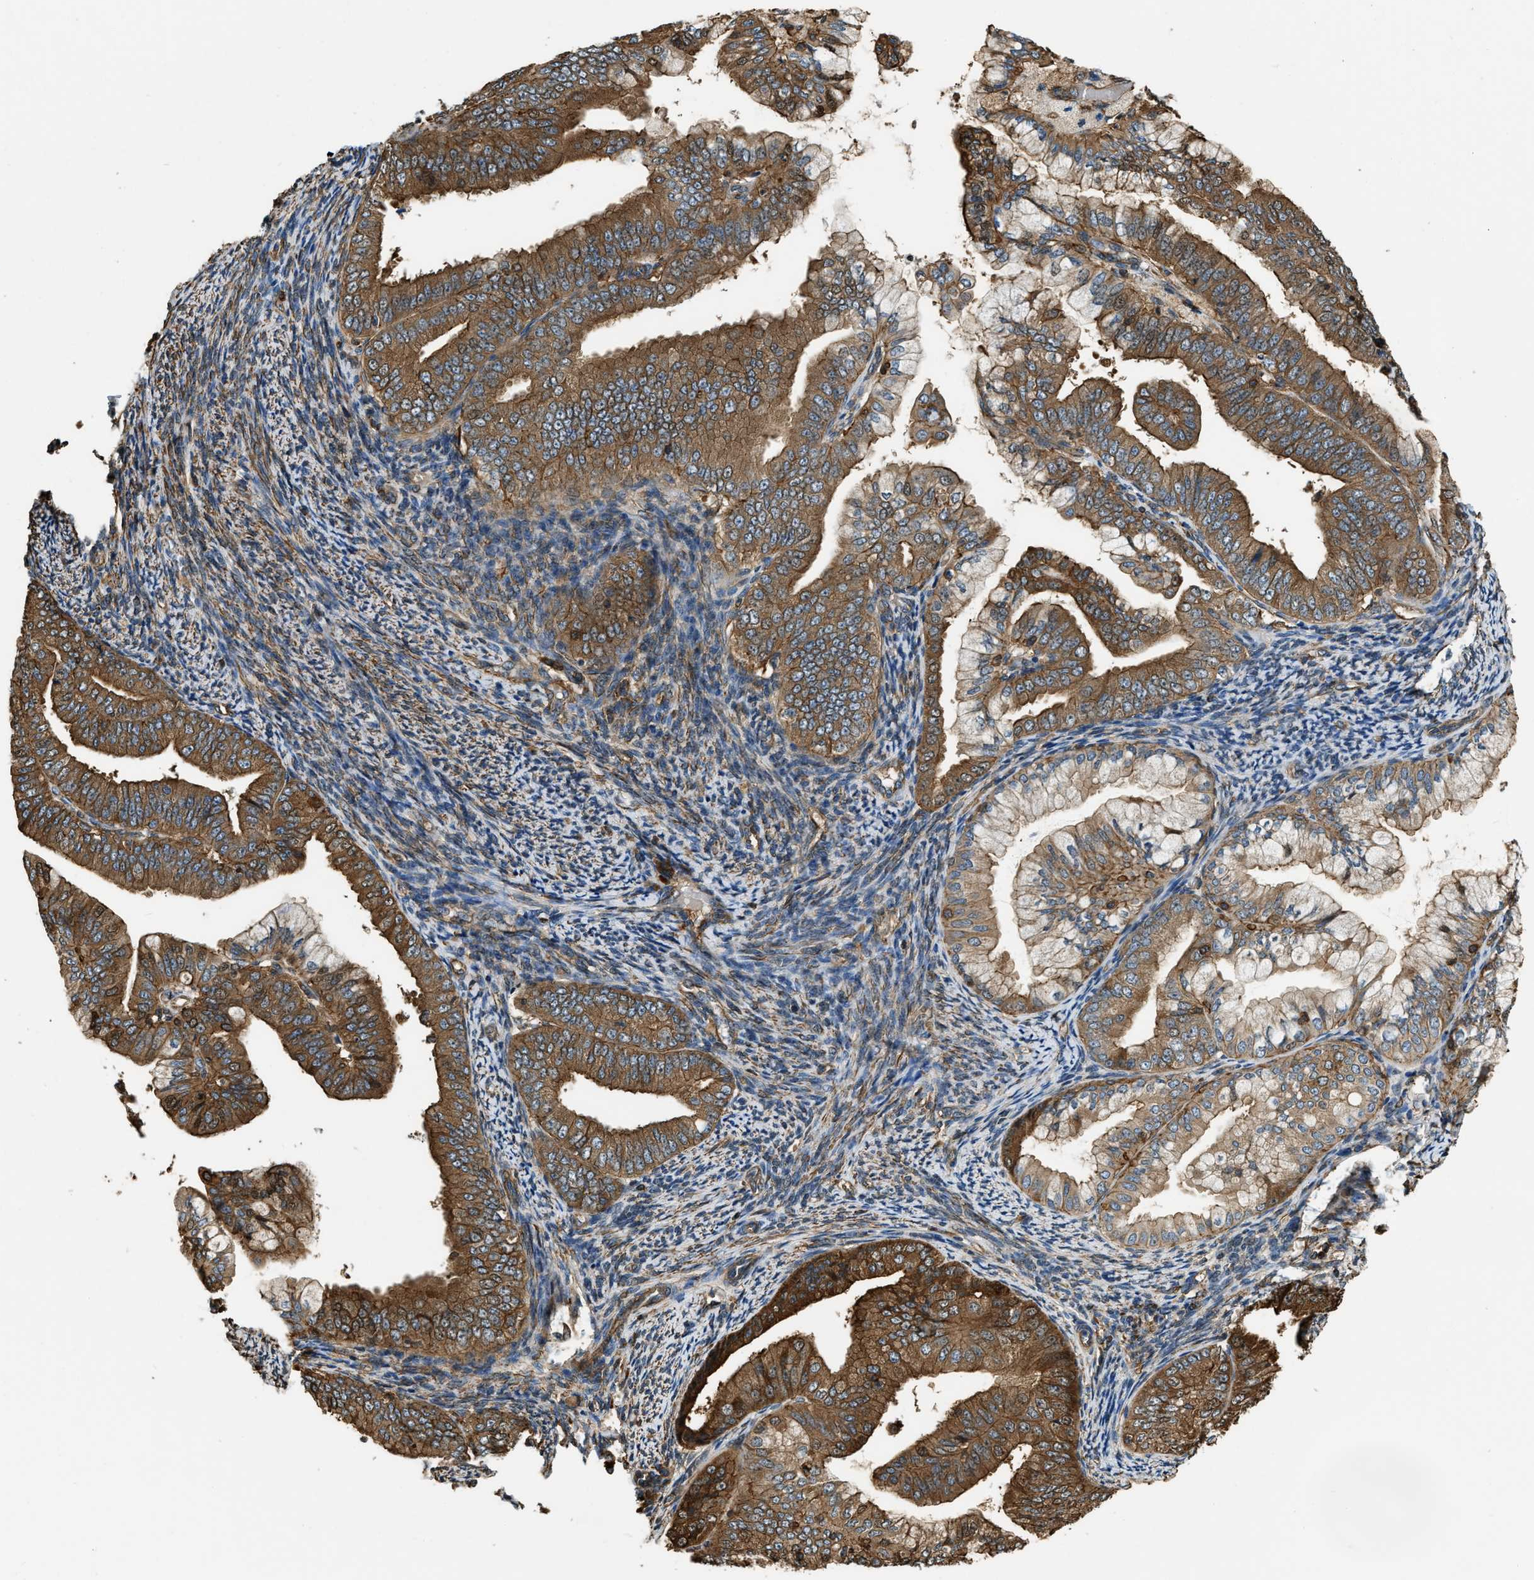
{"staining": {"intensity": "moderate", "quantity": ">75%", "location": "cytoplasmic/membranous"}, "tissue": "endometrial cancer", "cell_type": "Tumor cells", "image_type": "cancer", "snomed": [{"axis": "morphology", "description": "Adenocarcinoma, NOS"}, {"axis": "topography", "description": "Endometrium"}], "caption": "Protein expression analysis of human endometrial cancer (adenocarcinoma) reveals moderate cytoplasmic/membranous positivity in approximately >75% of tumor cells. Nuclei are stained in blue.", "gene": "YARS1", "patient": {"sex": "female", "age": 63}}